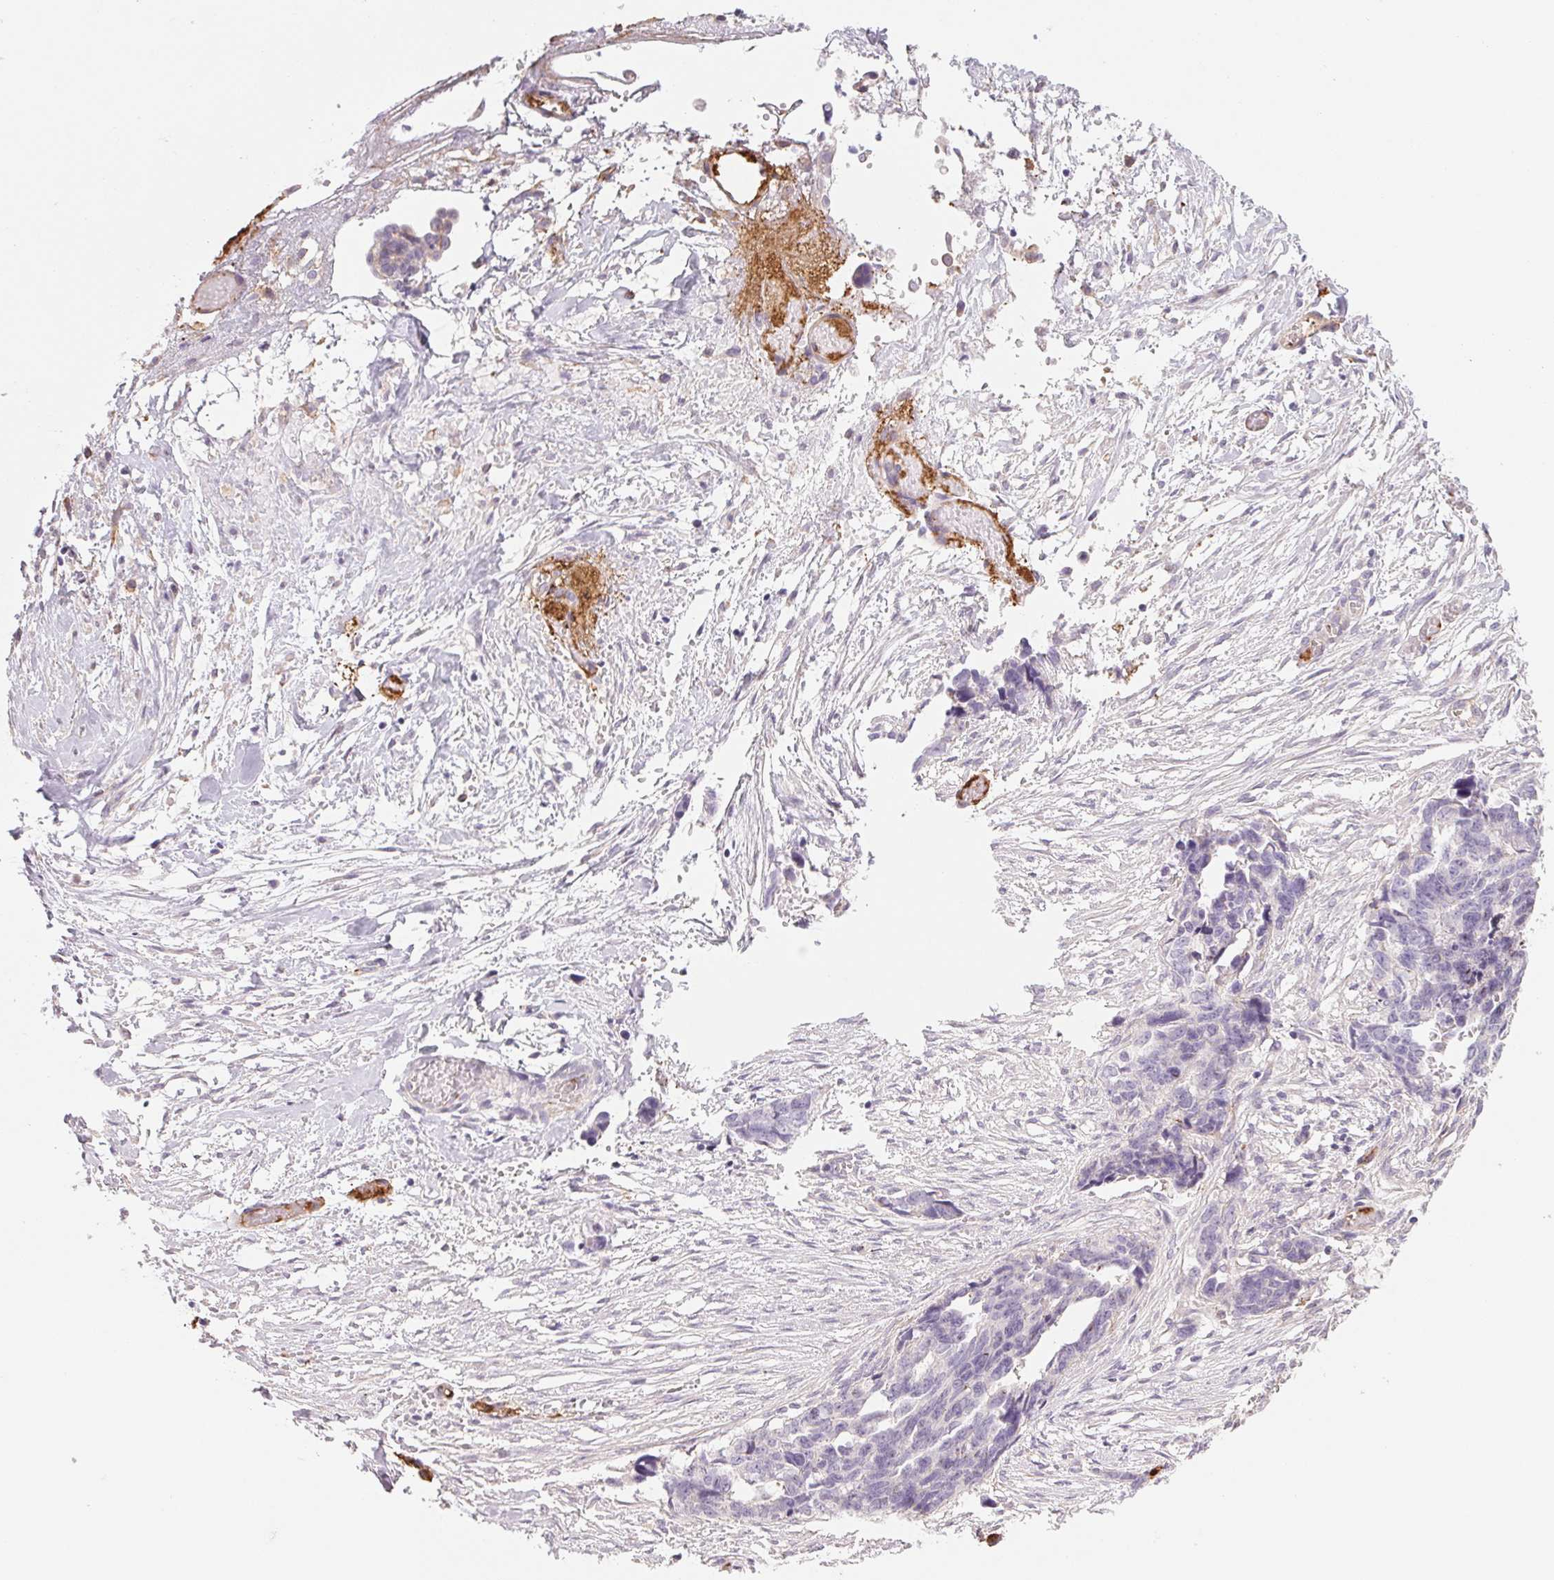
{"staining": {"intensity": "negative", "quantity": "none", "location": "none"}, "tissue": "ovarian cancer", "cell_type": "Tumor cells", "image_type": "cancer", "snomed": [{"axis": "morphology", "description": "Cystadenocarcinoma, serous, NOS"}, {"axis": "topography", "description": "Ovary"}], "caption": "DAB (3,3'-diaminobenzidine) immunohistochemical staining of human serous cystadenocarcinoma (ovarian) displays no significant staining in tumor cells. (DAB IHC with hematoxylin counter stain).", "gene": "ANKRD13B", "patient": {"sex": "female", "age": 69}}